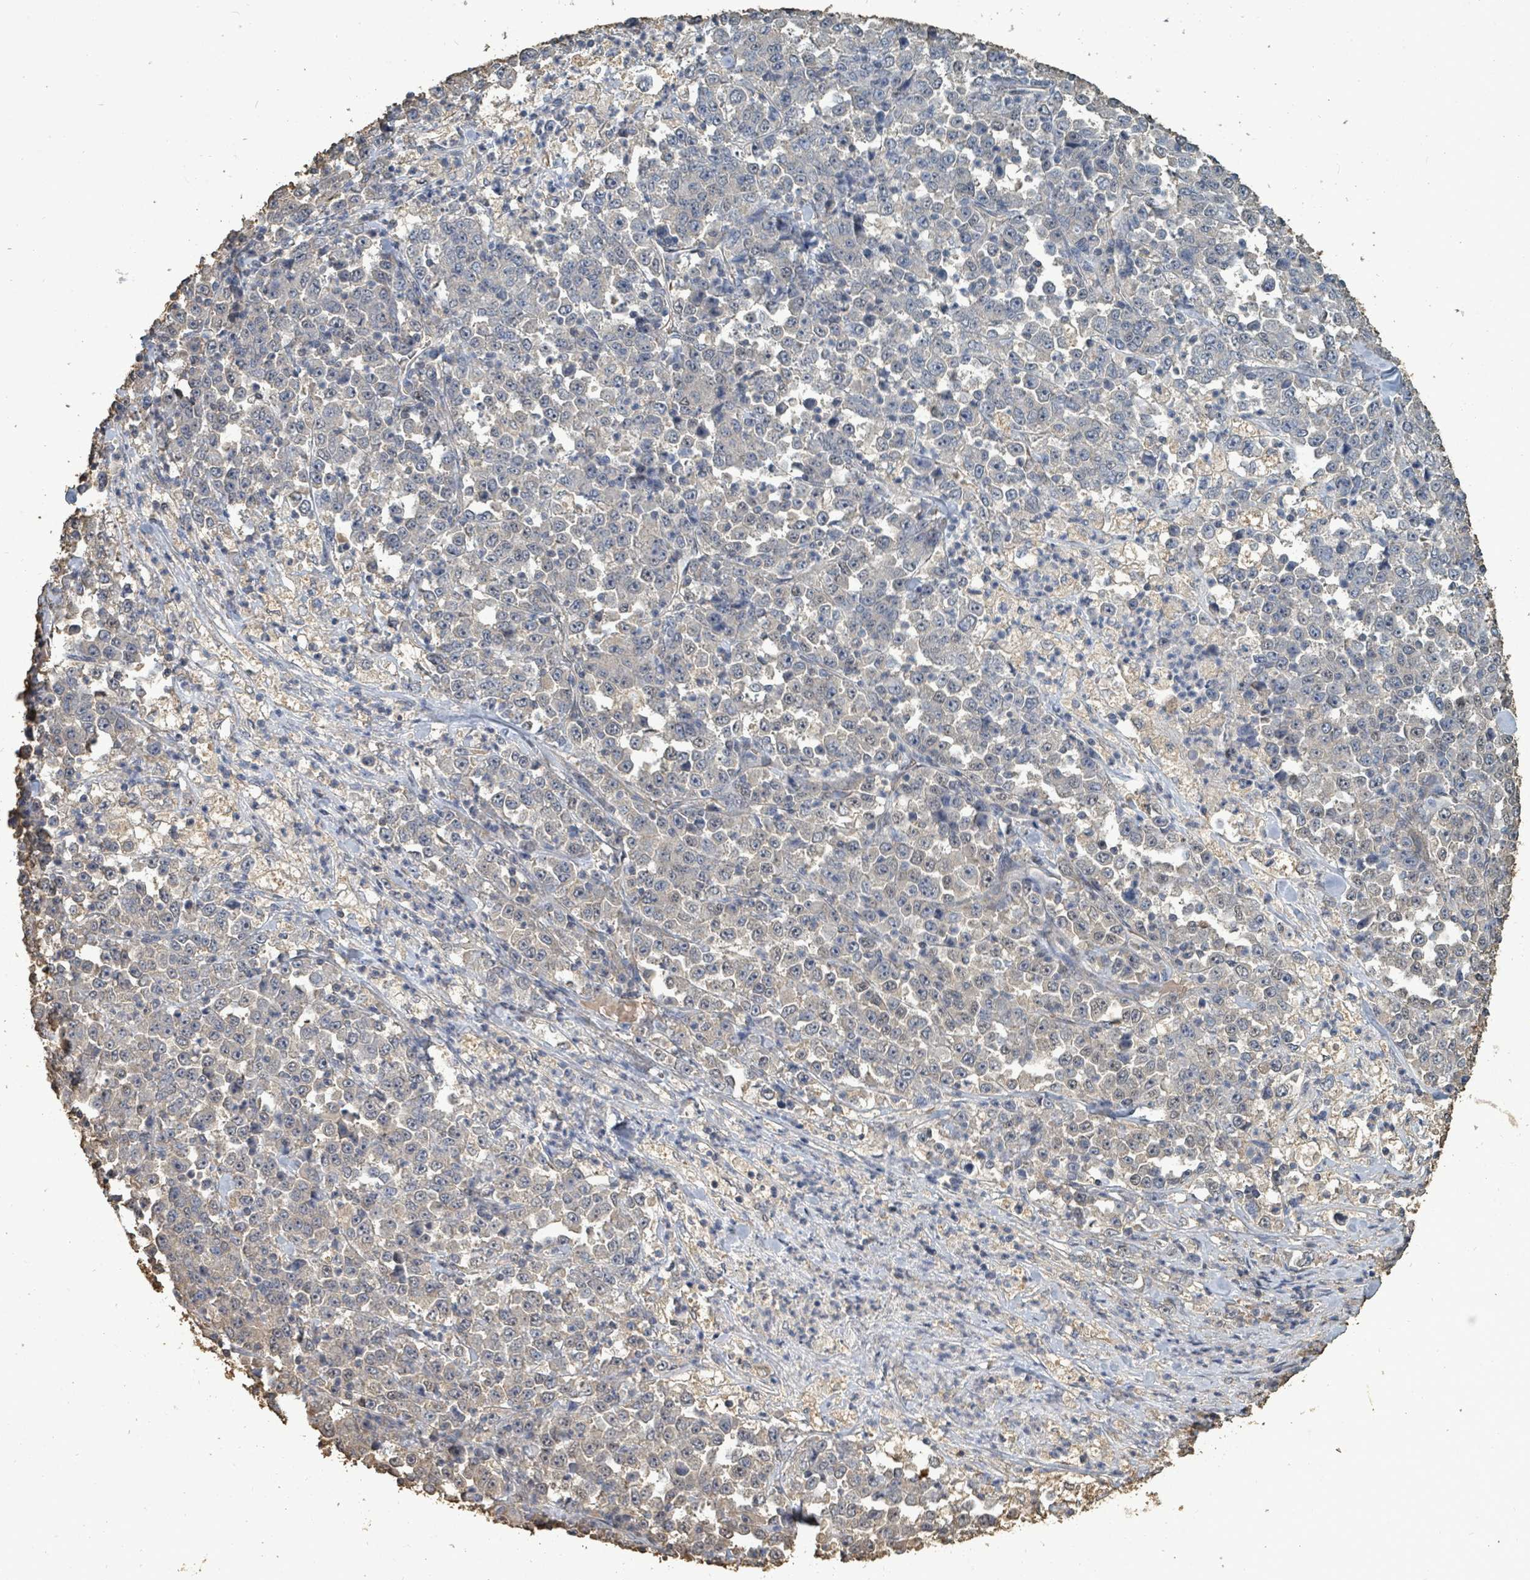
{"staining": {"intensity": "negative", "quantity": "none", "location": "none"}, "tissue": "stomach cancer", "cell_type": "Tumor cells", "image_type": "cancer", "snomed": [{"axis": "morphology", "description": "Normal tissue, NOS"}, {"axis": "morphology", "description": "Adenocarcinoma, NOS"}, {"axis": "topography", "description": "Stomach, upper"}, {"axis": "topography", "description": "Stomach"}], "caption": "IHC of human stomach cancer displays no expression in tumor cells.", "gene": "C6orf52", "patient": {"sex": "male", "age": 59}}